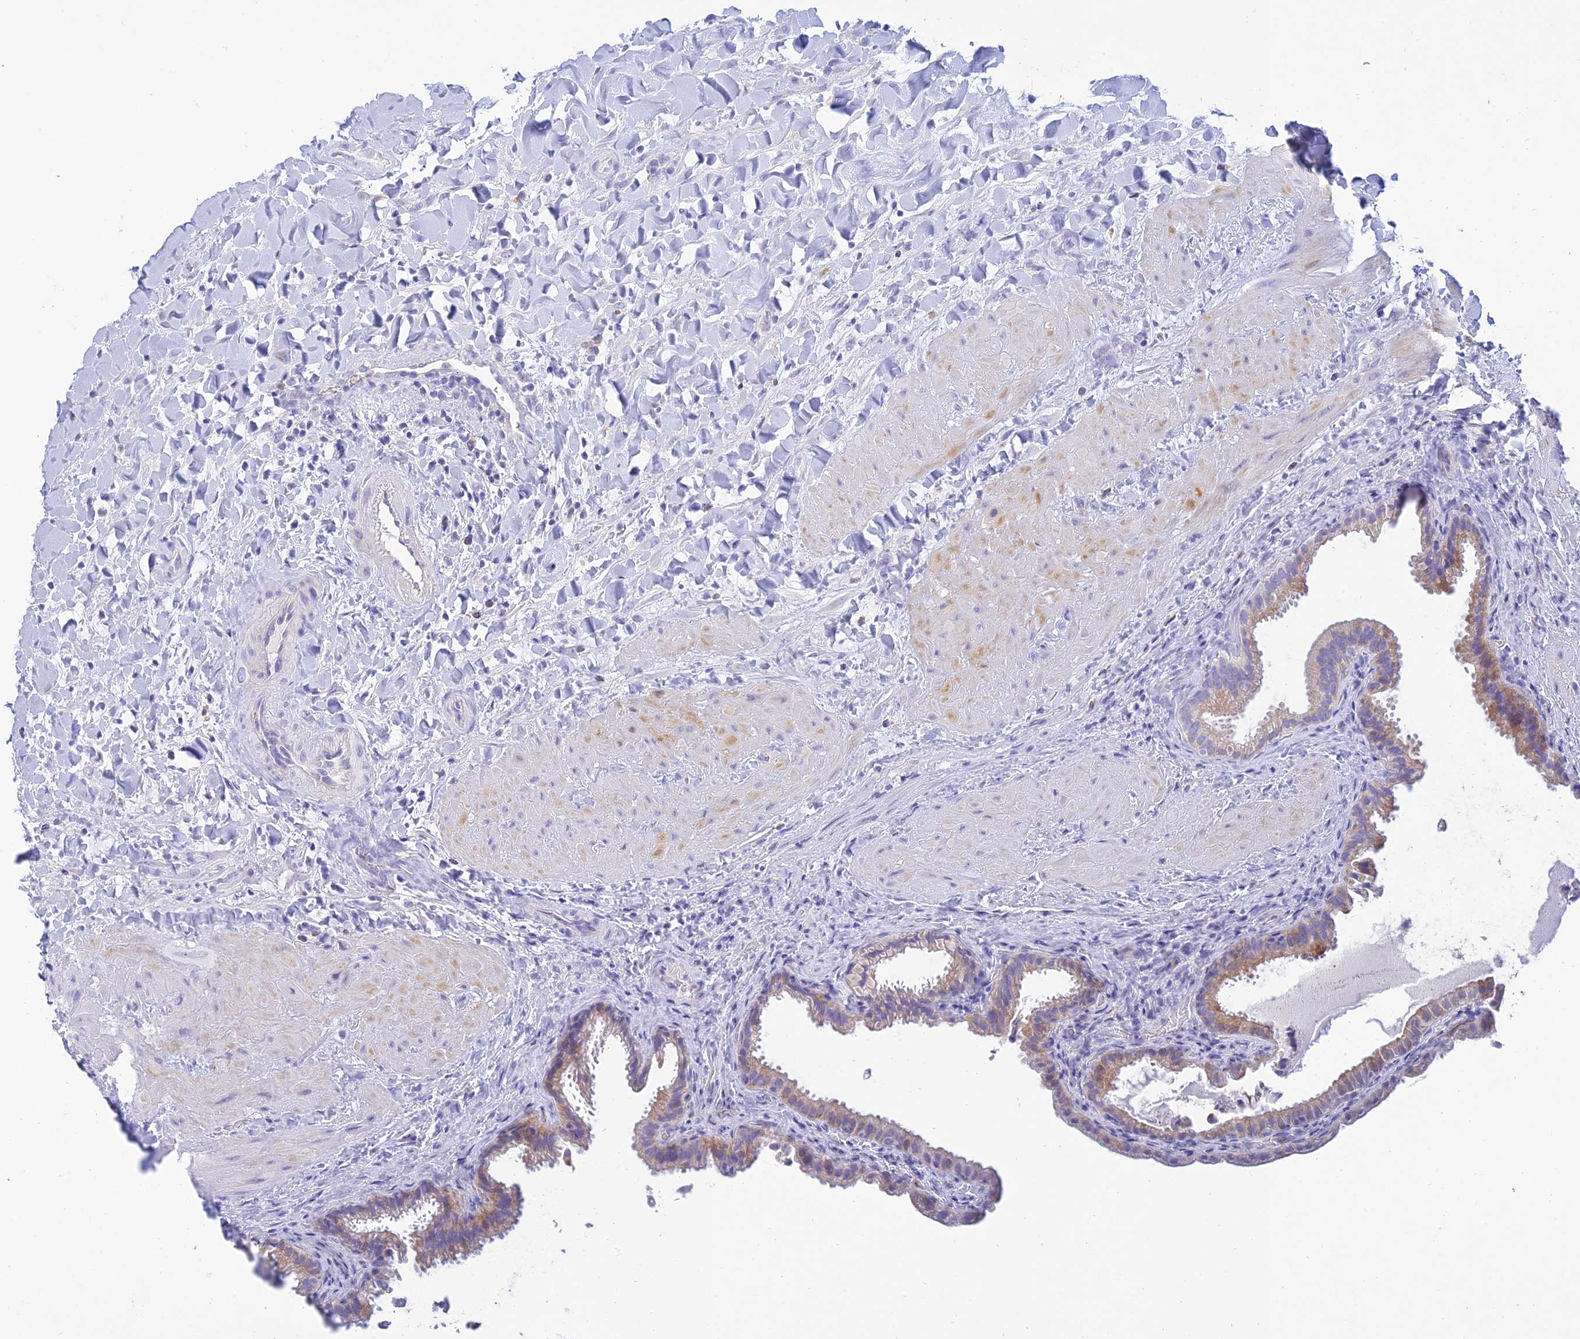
{"staining": {"intensity": "moderate", "quantity": "<25%", "location": "cytoplasmic/membranous"}, "tissue": "gallbladder", "cell_type": "Glandular cells", "image_type": "normal", "snomed": [{"axis": "morphology", "description": "Normal tissue, NOS"}, {"axis": "topography", "description": "Gallbladder"}], "caption": "Protein positivity by immunohistochemistry shows moderate cytoplasmic/membranous staining in about <25% of glandular cells in benign gallbladder.", "gene": "MAL2", "patient": {"sex": "male", "age": 24}}